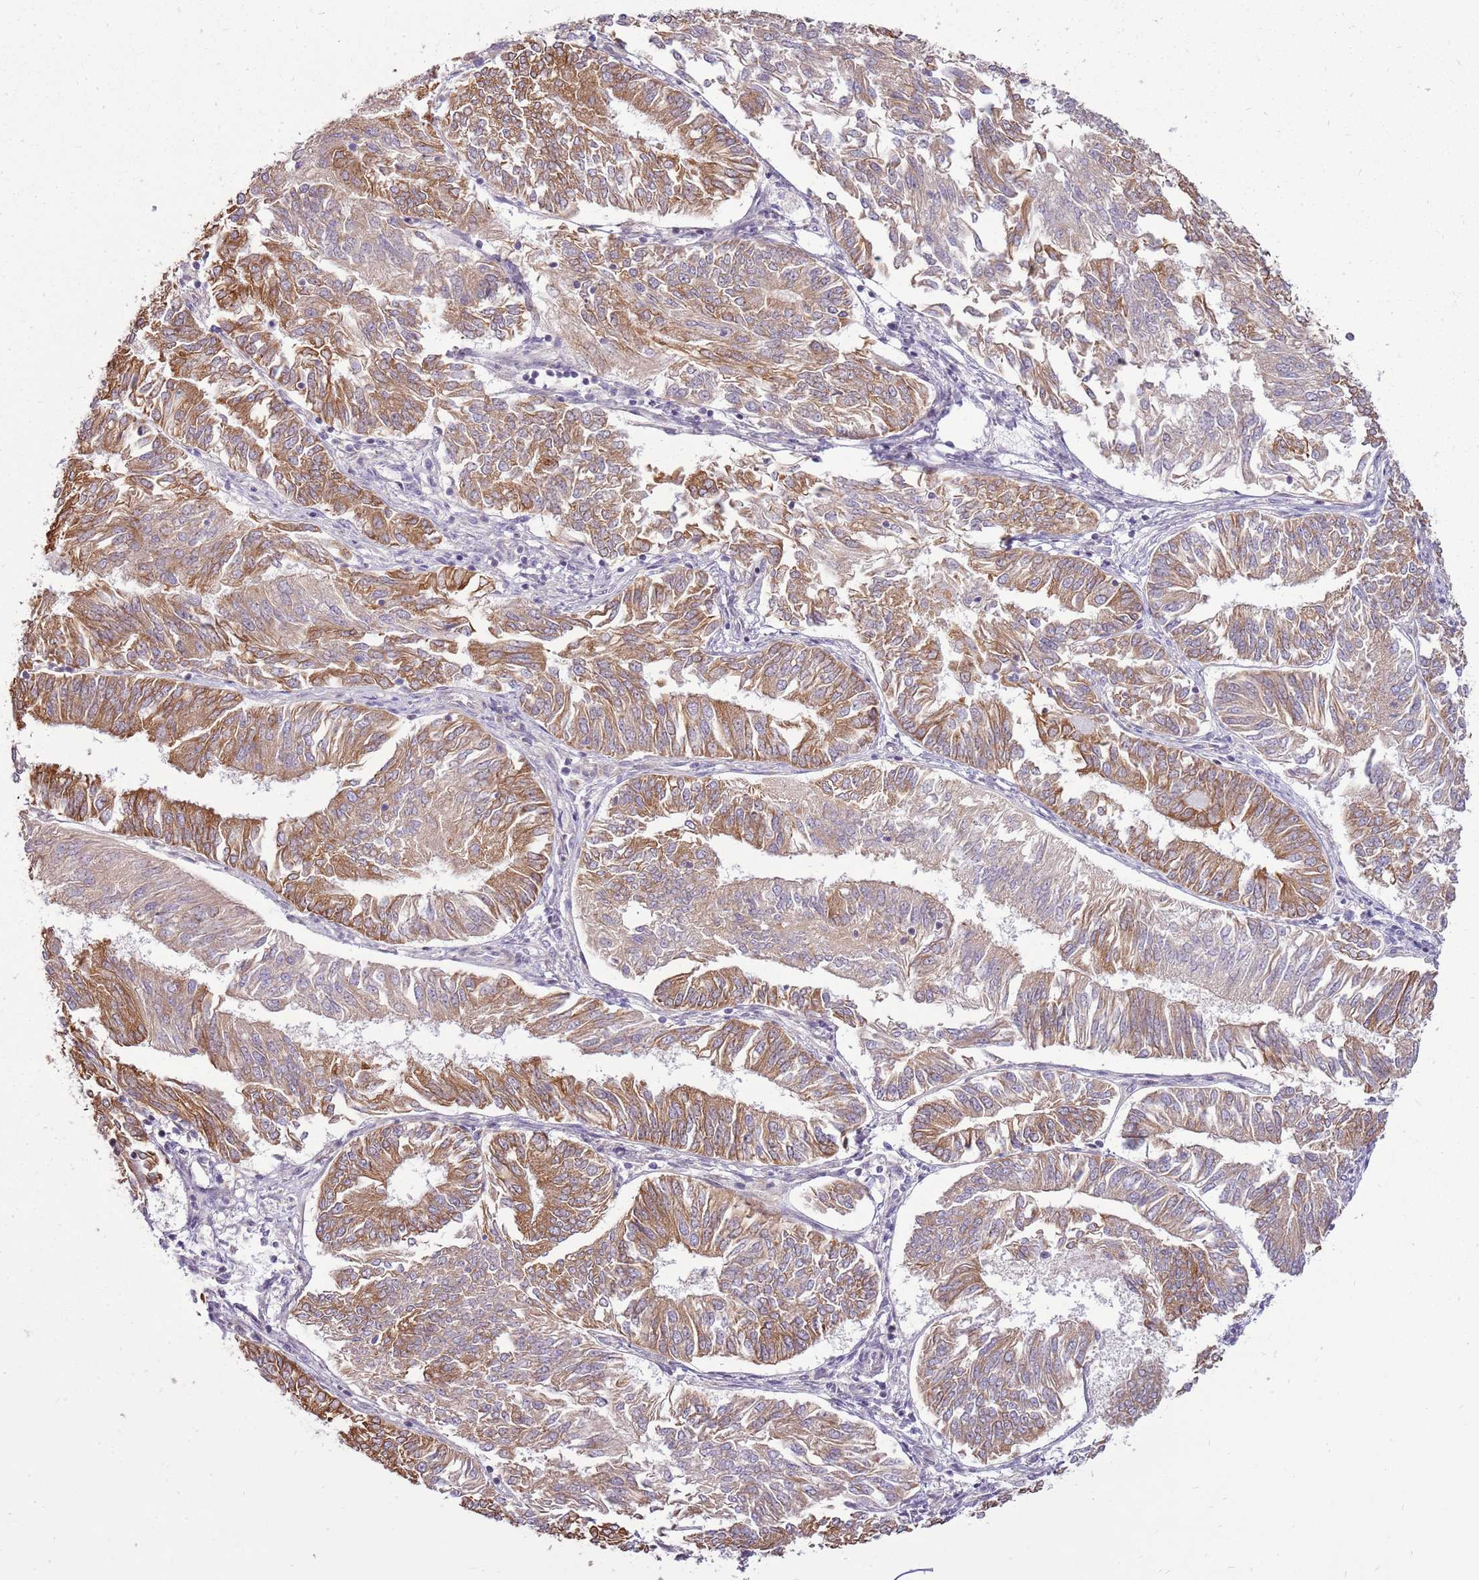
{"staining": {"intensity": "moderate", "quantity": ">75%", "location": "cytoplasmic/membranous"}, "tissue": "endometrial cancer", "cell_type": "Tumor cells", "image_type": "cancer", "snomed": [{"axis": "morphology", "description": "Adenocarcinoma, NOS"}, {"axis": "topography", "description": "Endometrium"}], "caption": "Moderate cytoplasmic/membranous protein expression is identified in approximately >75% of tumor cells in adenocarcinoma (endometrial).", "gene": "UGGT2", "patient": {"sex": "female", "age": 58}}